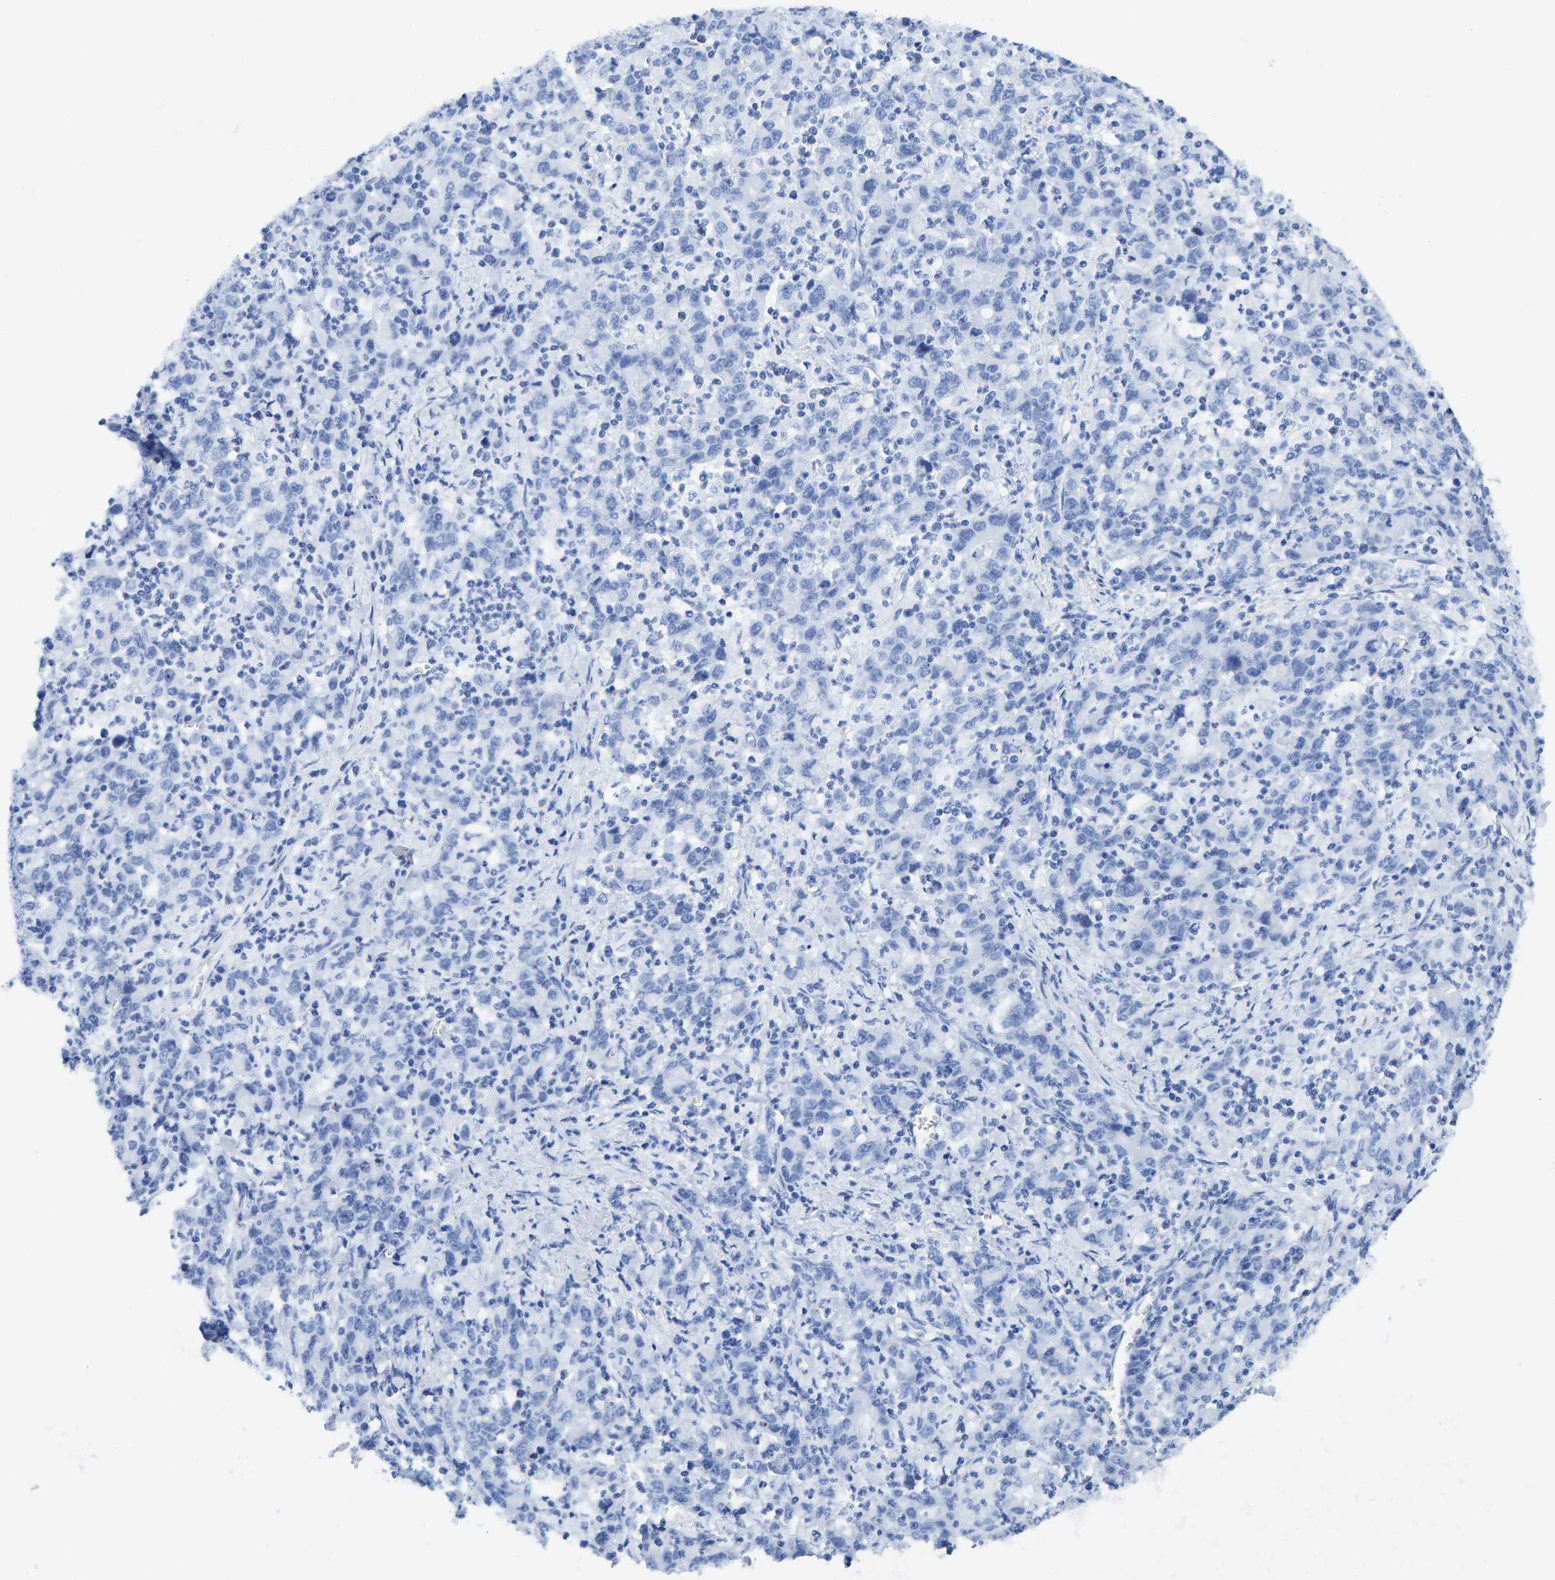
{"staining": {"intensity": "negative", "quantity": "none", "location": "none"}, "tissue": "stomach cancer", "cell_type": "Tumor cells", "image_type": "cancer", "snomed": [{"axis": "morphology", "description": "Adenocarcinoma, NOS"}, {"axis": "topography", "description": "Stomach, upper"}], "caption": "Tumor cells show no significant positivity in stomach cancer. (Brightfield microscopy of DAB (3,3'-diaminobenzidine) IHC at high magnification).", "gene": "NDRG3", "patient": {"sex": "male", "age": 69}}